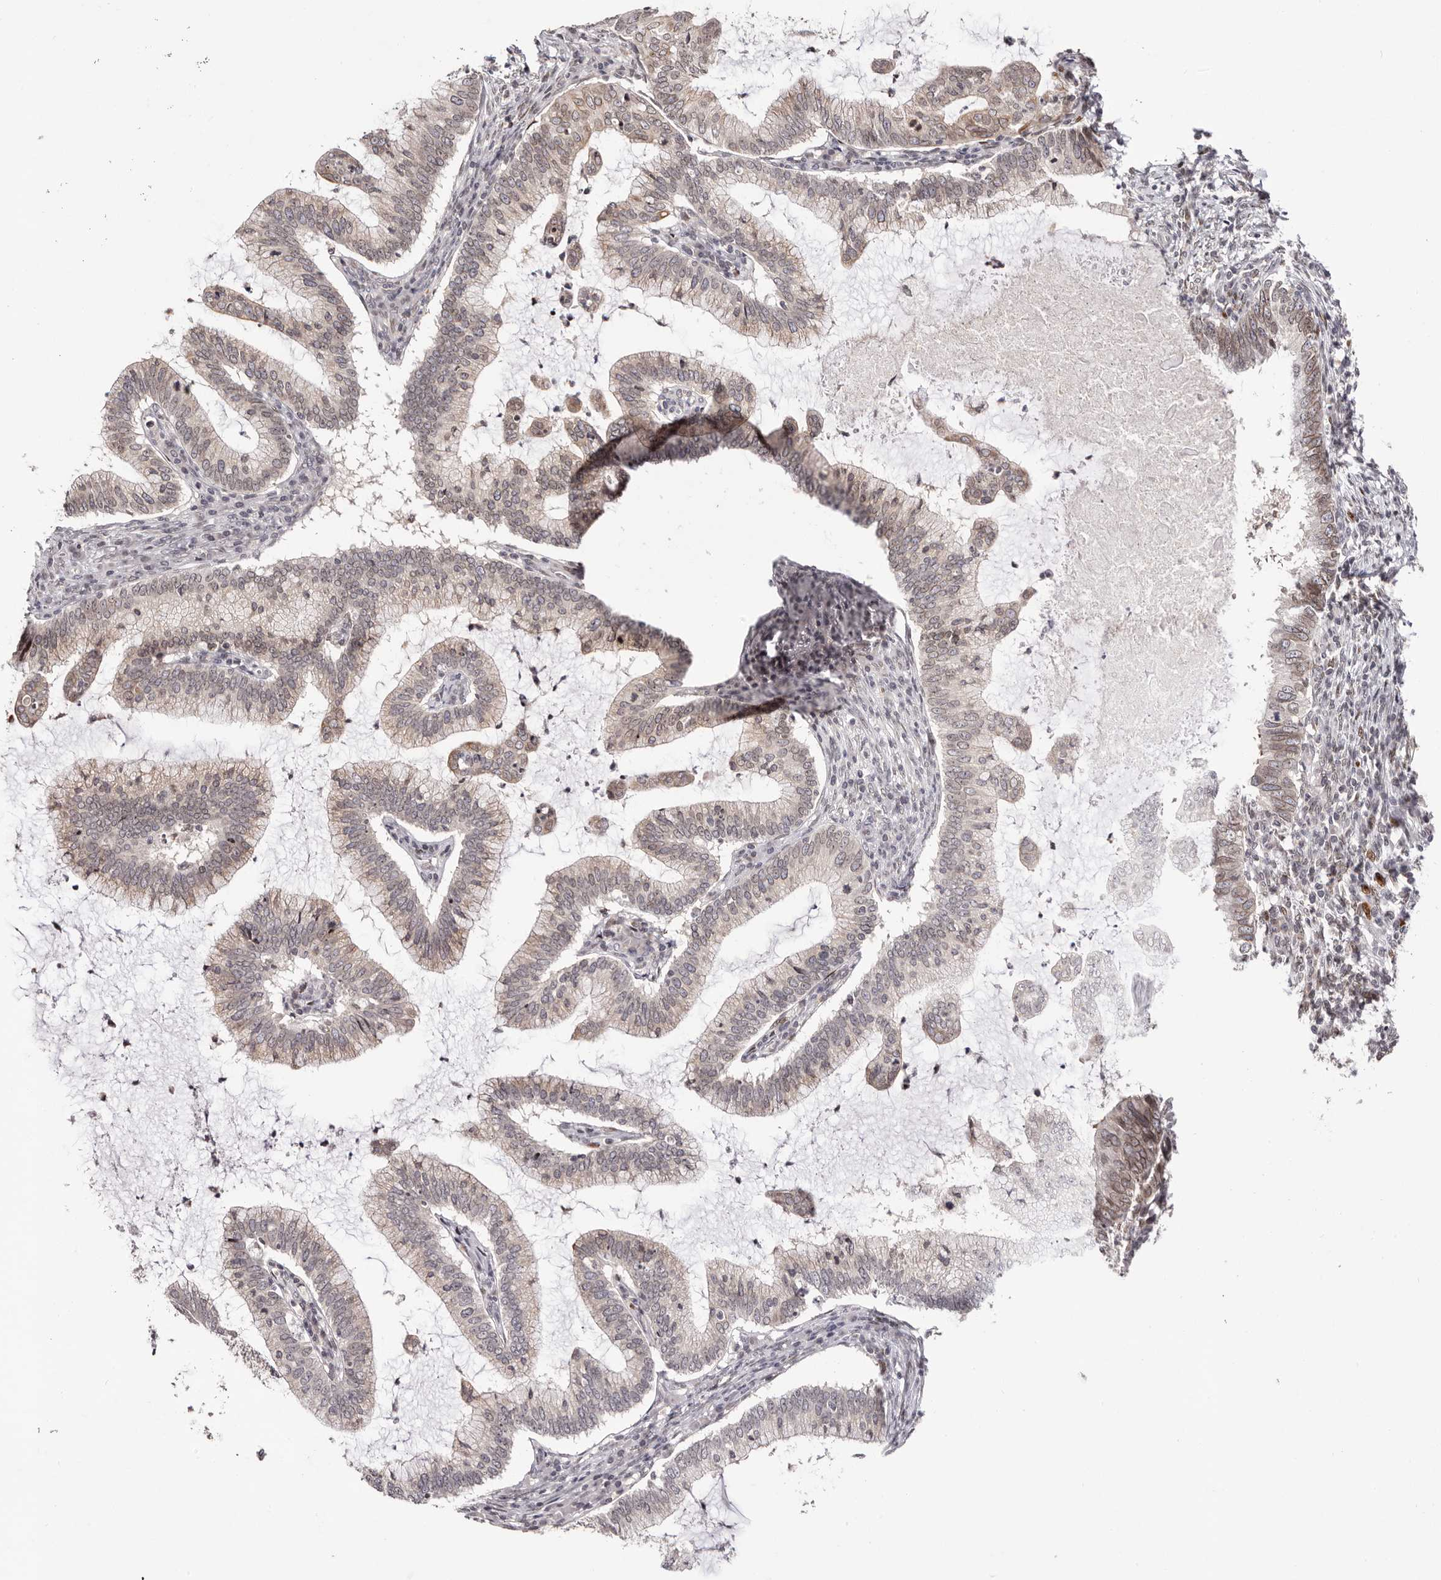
{"staining": {"intensity": "moderate", "quantity": "25%-75%", "location": "cytoplasmic/membranous,nuclear"}, "tissue": "cervical cancer", "cell_type": "Tumor cells", "image_type": "cancer", "snomed": [{"axis": "morphology", "description": "Adenocarcinoma, NOS"}, {"axis": "topography", "description": "Cervix"}], "caption": "Immunohistochemistry histopathology image of neoplastic tissue: cervical adenocarcinoma stained using immunohistochemistry (IHC) exhibits medium levels of moderate protein expression localized specifically in the cytoplasmic/membranous and nuclear of tumor cells, appearing as a cytoplasmic/membranous and nuclear brown color.", "gene": "NUP153", "patient": {"sex": "female", "age": 36}}